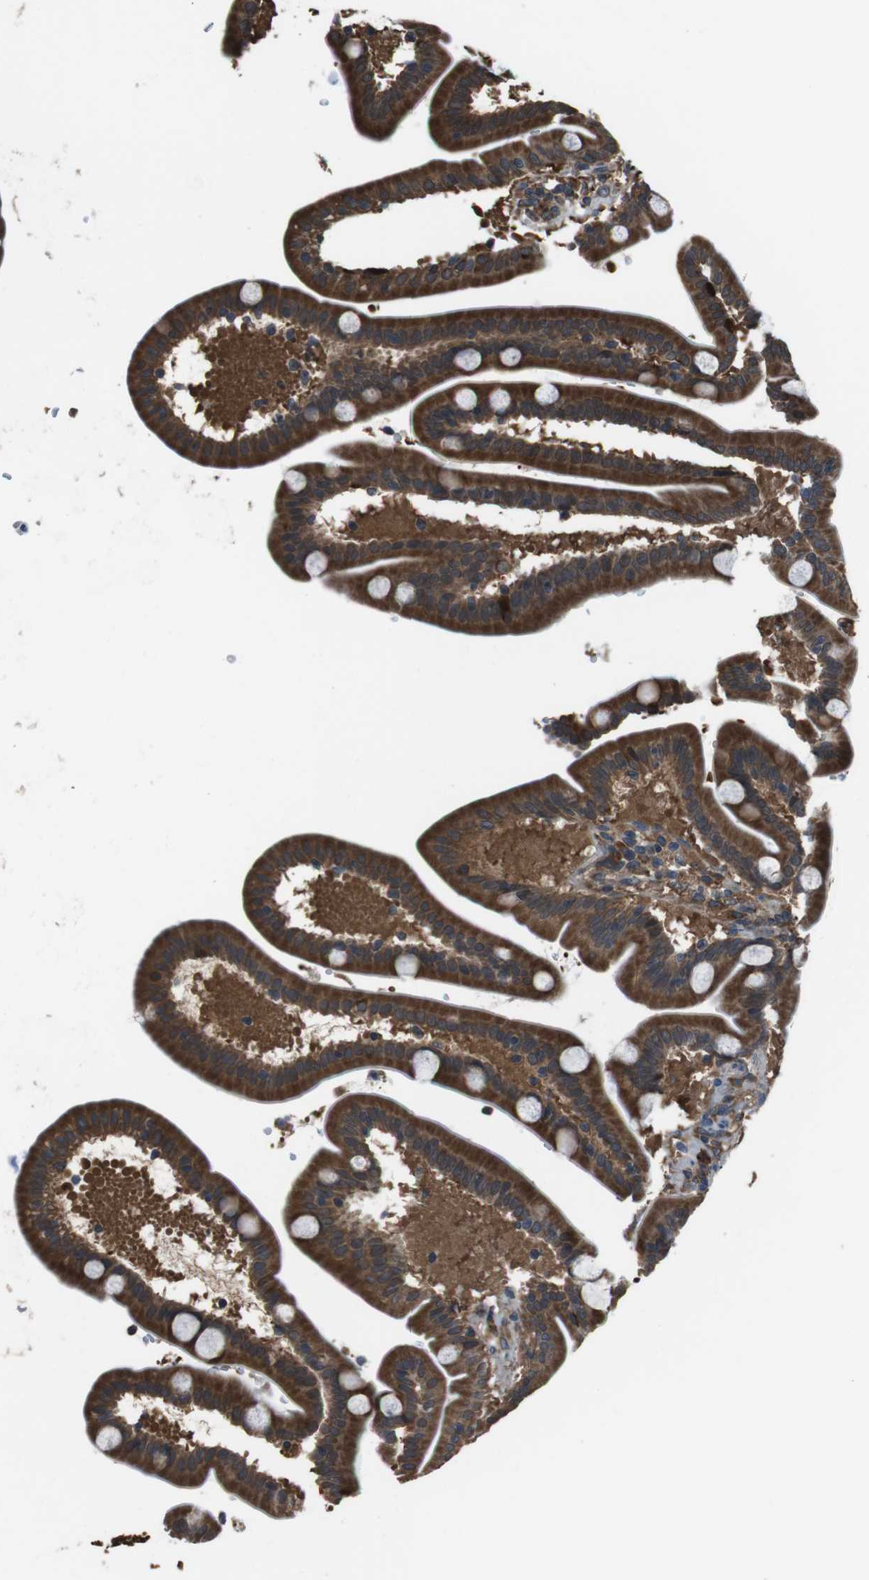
{"staining": {"intensity": "strong", "quantity": ">75%", "location": "cytoplasmic/membranous"}, "tissue": "duodenum", "cell_type": "Glandular cells", "image_type": "normal", "snomed": [{"axis": "morphology", "description": "Normal tissue, NOS"}, {"axis": "topography", "description": "Duodenum"}], "caption": "A high-resolution photomicrograph shows IHC staining of unremarkable duodenum, which shows strong cytoplasmic/membranous expression in approximately >75% of glandular cells. The staining was performed using DAB (3,3'-diaminobenzidine) to visualize the protein expression in brown, while the nuclei were stained in blue with hematoxylin (Magnification: 20x).", "gene": "SSR3", "patient": {"sex": "male", "age": 54}}